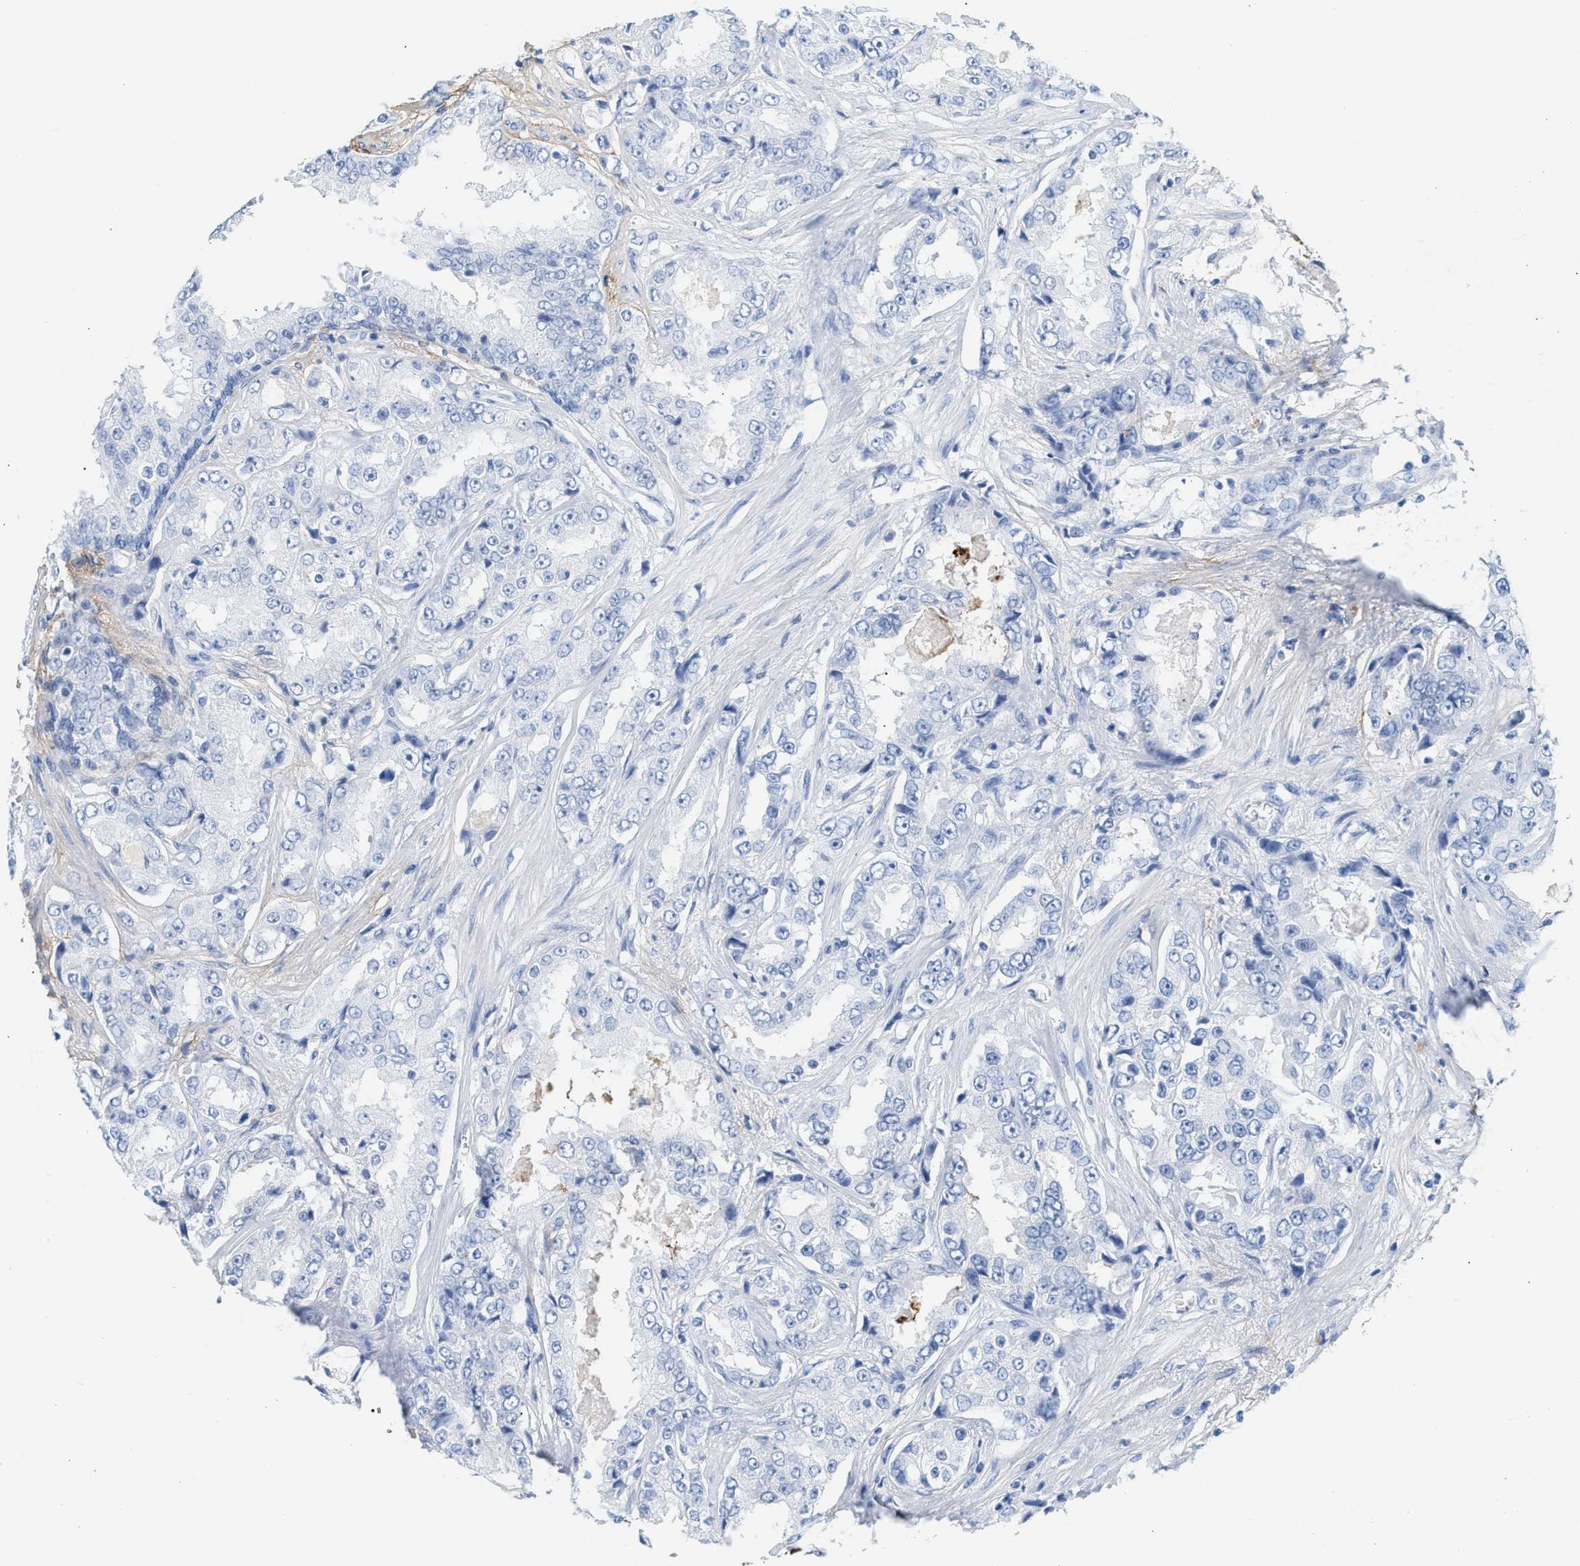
{"staining": {"intensity": "negative", "quantity": "none", "location": "none"}, "tissue": "prostate cancer", "cell_type": "Tumor cells", "image_type": "cancer", "snomed": [{"axis": "morphology", "description": "Adenocarcinoma, High grade"}, {"axis": "topography", "description": "Prostate"}], "caption": "DAB immunohistochemical staining of prostate cancer (high-grade adenocarcinoma) exhibits no significant expression in tumor cells. (Brightfield microscopy of DAB immunohistochemistry at high magnification).", "gene": "TNR", "patient": {"sex": "male", "age": 73}}